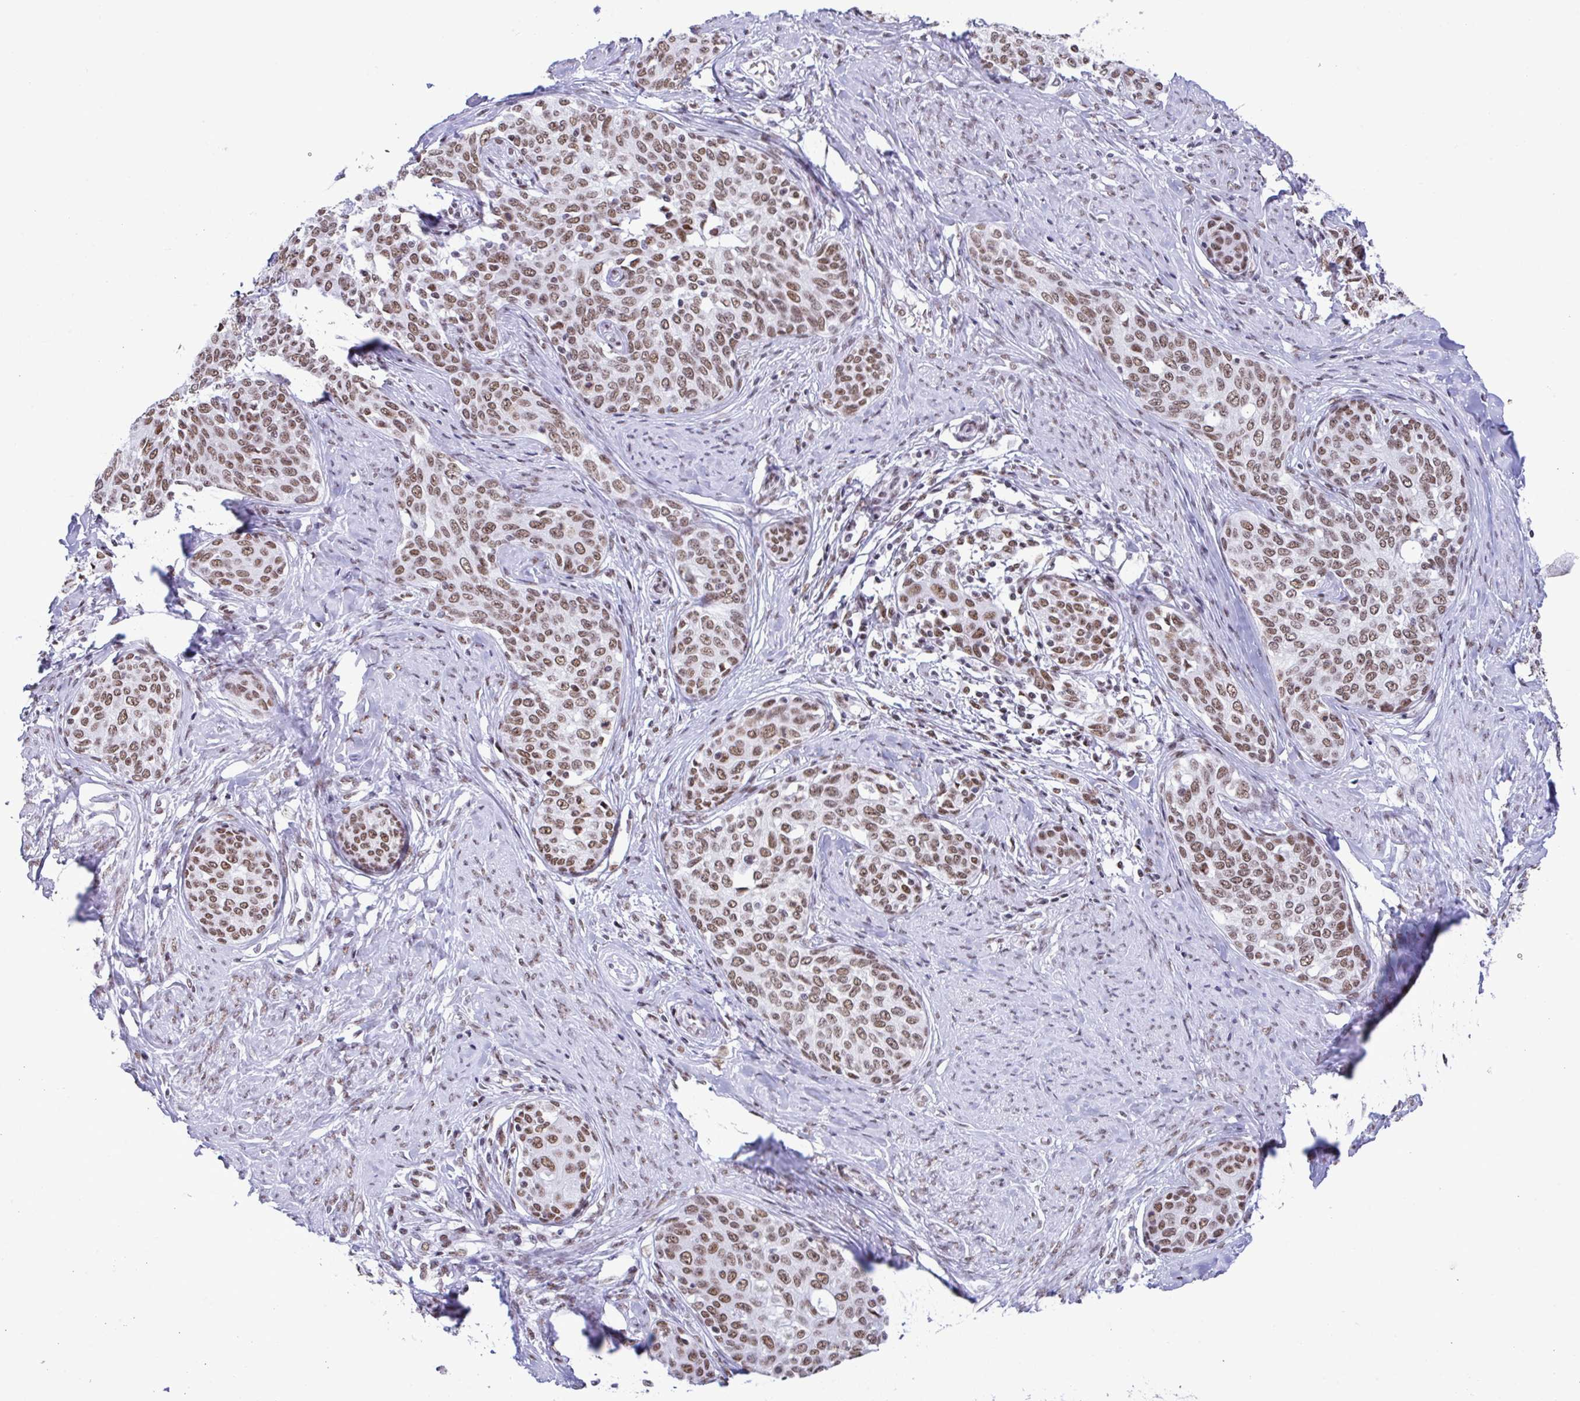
{"staining": {"intensity": "moderate", "quantity": ">75%", "location": "nuclear"}, "tissue": "cervical cancer", "cell_type": "Tumor cells", "image_type": "cancer", "snomed": [{"axis": "morphology", "description": "Squamous cell carcinoma, NOS"}, {"axis": "morphology", "description": "Adenocarcinoma, NOS"}, {"axis": "topography", "description": "Cervix"}], "caption": "High-power microscopy captured an immunohistochemistry photomicrograph of cervical cancer (squamous cell carcinoma), revealing moderate nuclear staining in approximately >75% of tumor cells.", "gene": "DDX52", "patient": {"sex": "female", "age": 52}}